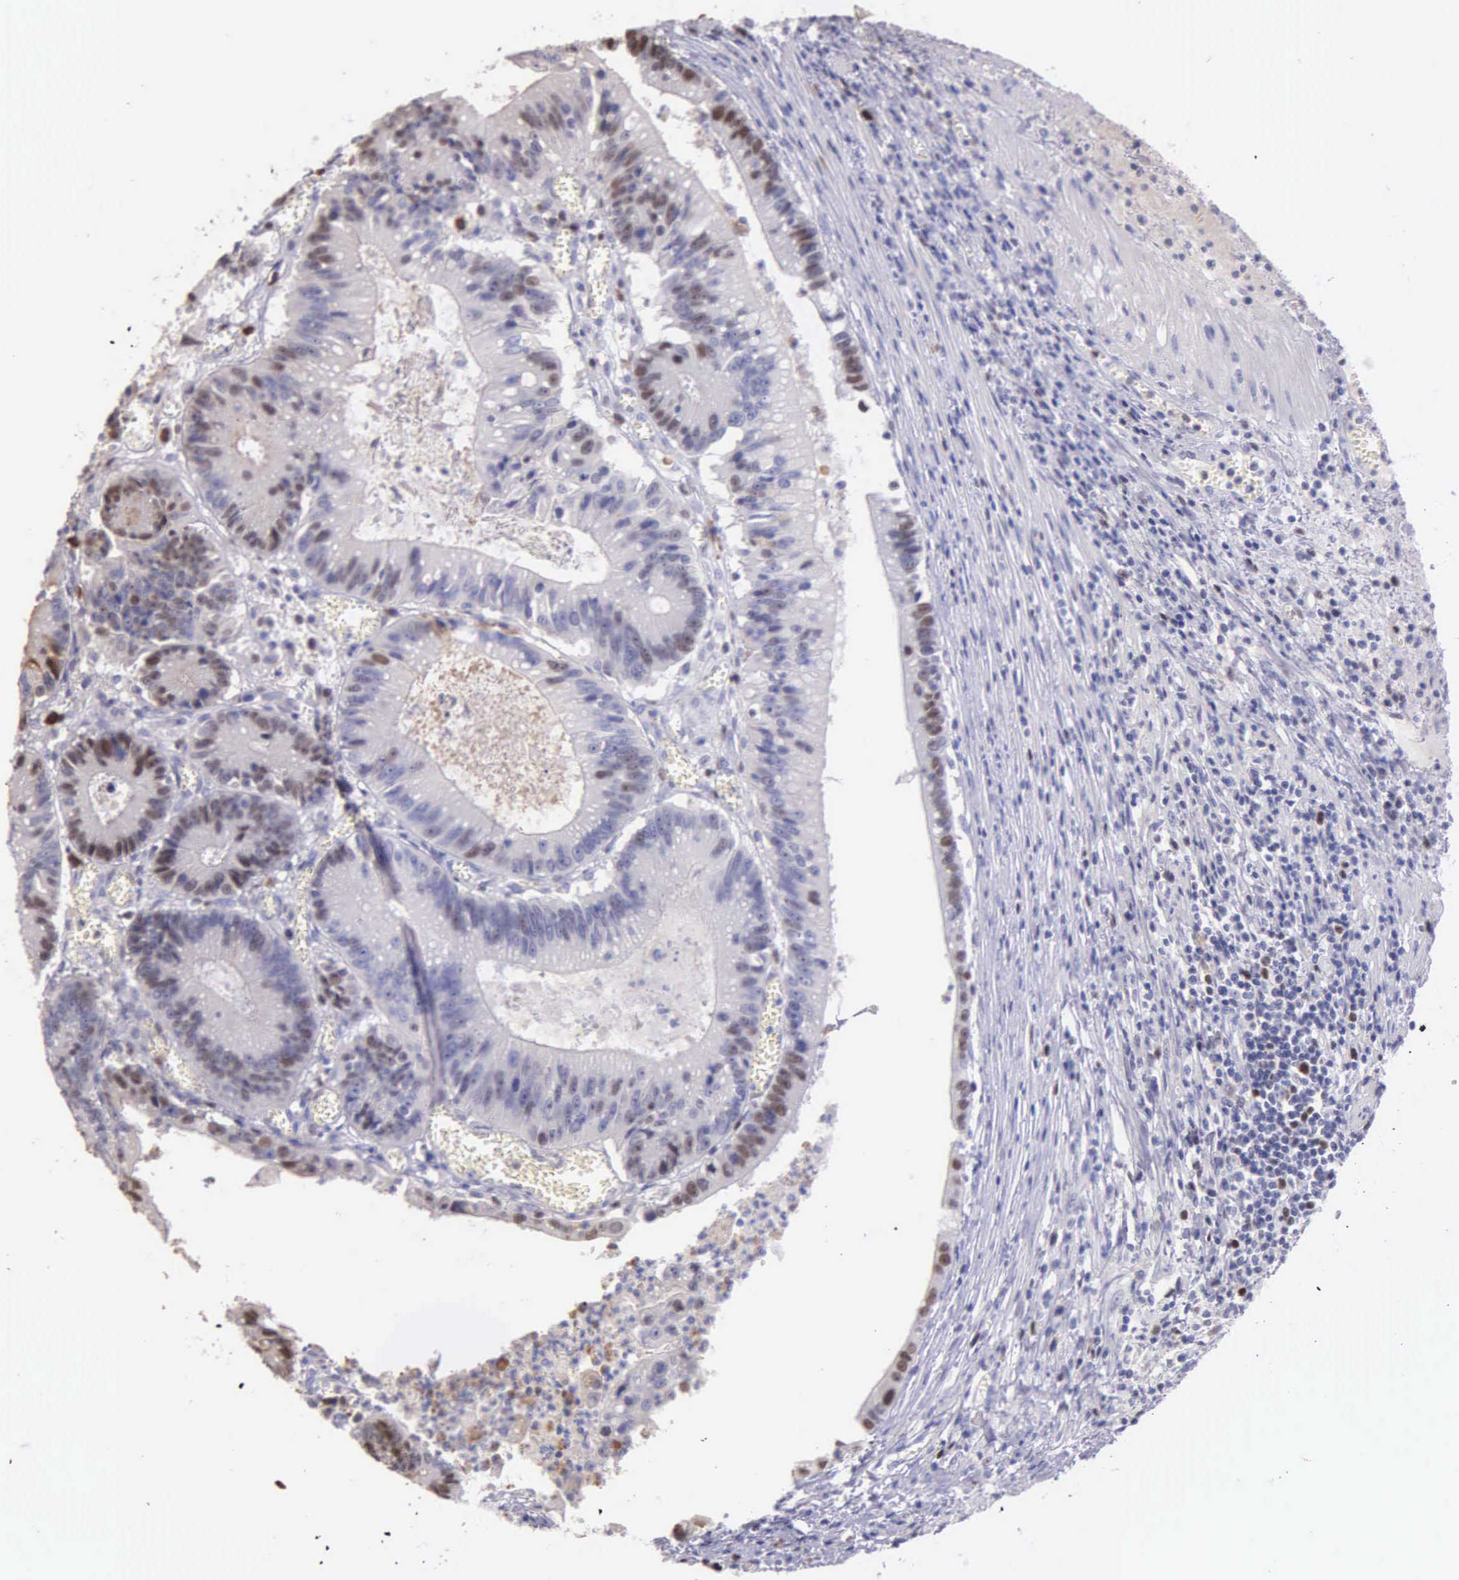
{"staining": {"intensity": "moderate", "quantity": "25%-75%", "location": "nuclear"}, "tissue": "colorectal cancer", "cell_type": "Tumor cells", "image_type": "cancer", "snomed": [{"axis": "morphology", "description": "Adenocarcinoma, NOS"}, {"axis": "topography", "description": "Rectum"}], "caption": "This micrograph shows IHC staining of human colorectal cancer, with medium moderate nuclear positivity in about 25%-75% of tumor cells.", "gene": "MCM5", "patient": {"sex": "female", "age": 81}}